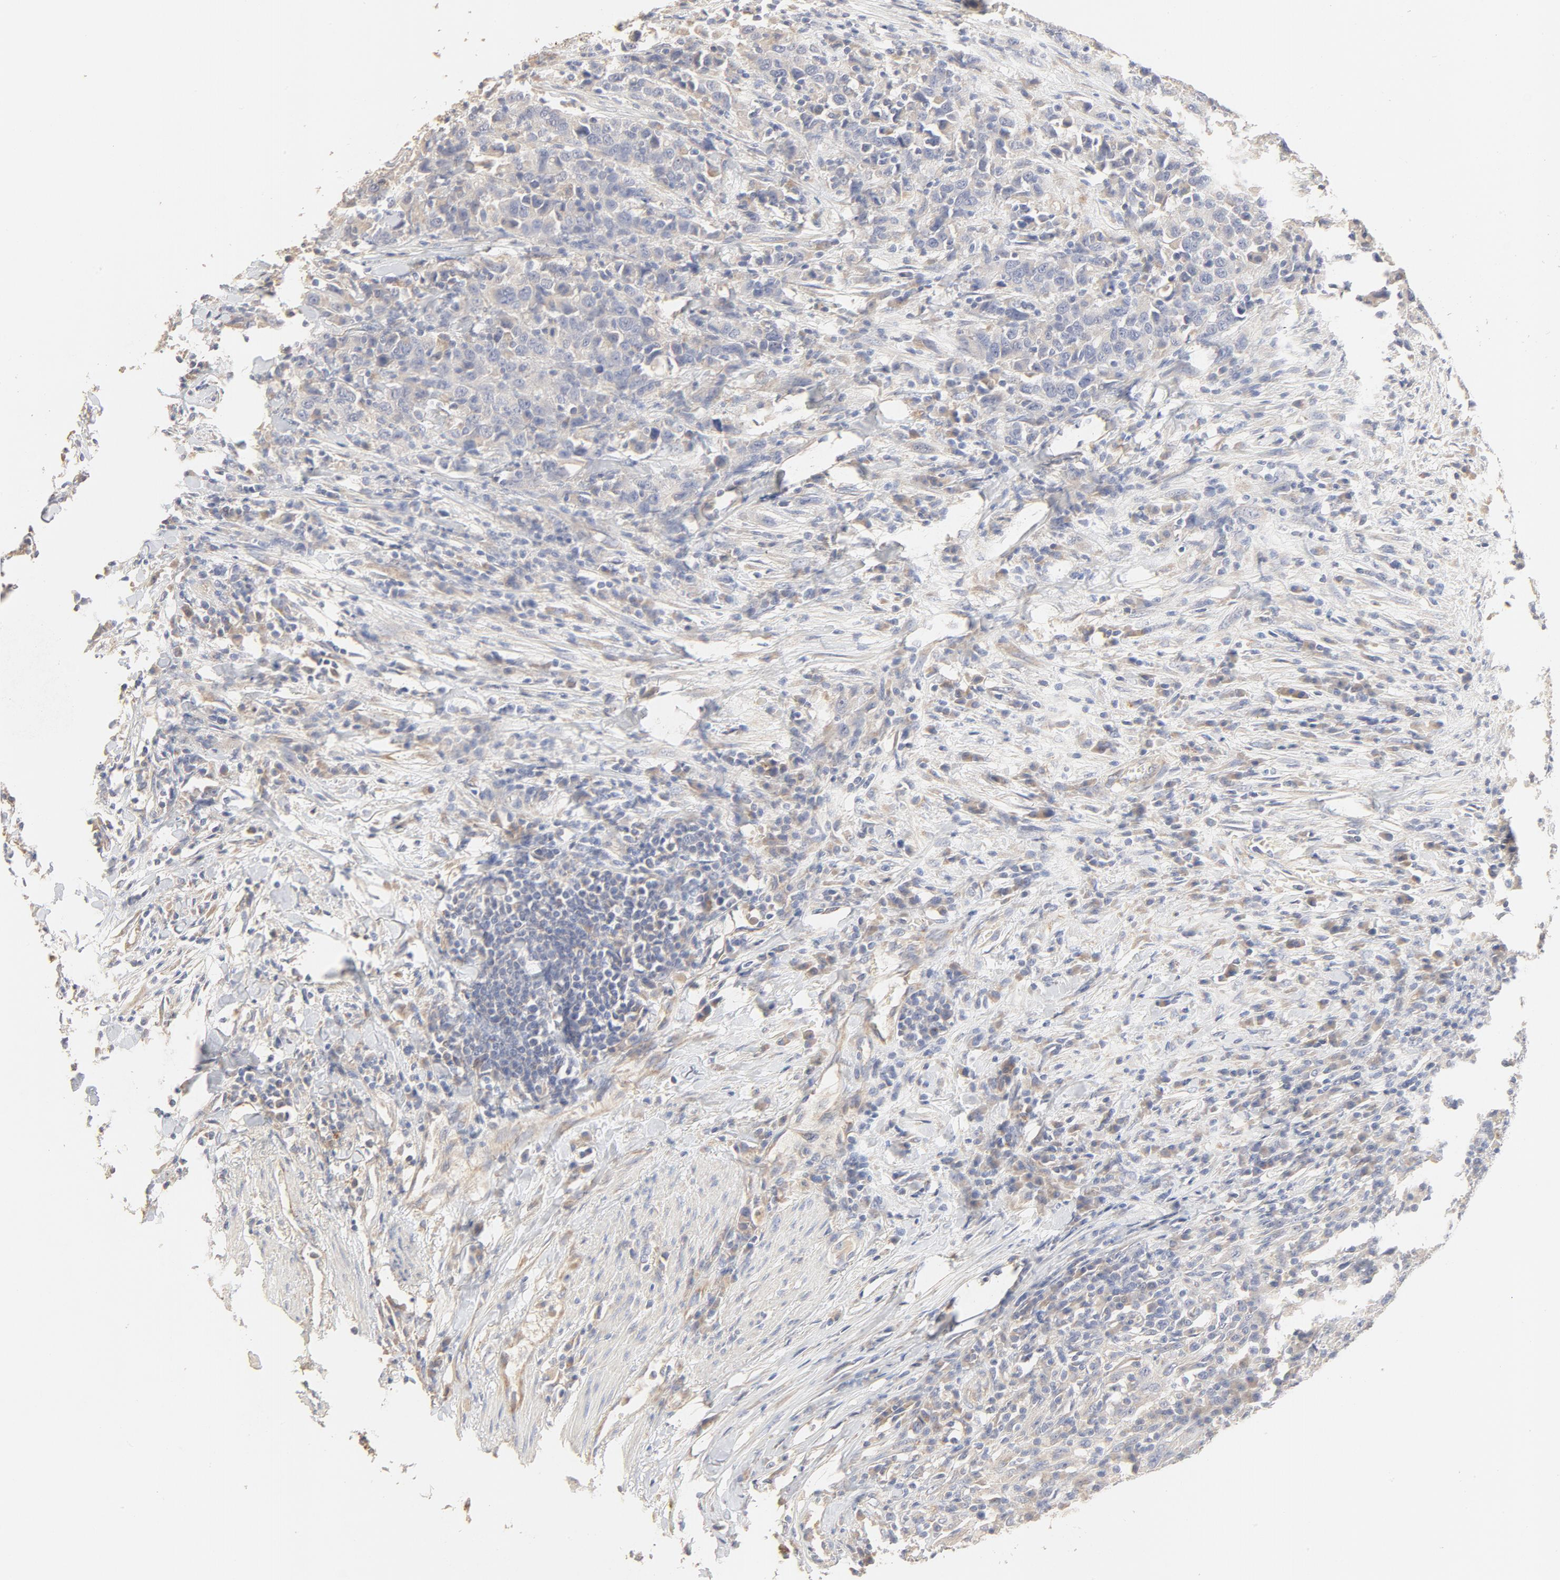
{"staining": {"intensity": "negative", "quantity": "none", "location": "none"}, "tissue": "urothelial cancer", "cell_type": "Tumor cells", "image_type": "cancer", "snomed": [{"axis": "morphology", "description": "Urothelial carcinoma, High grade"}, {"axis": "topography", "description": "Urinary bladder"}], "caption": "The immunohistochemistry image has no significant positivity in tumor cells of urothelial carcinoma (high-grade) tissue. (DAB immunohistochemistry with hematoxylin counter stain).", "gene": "FCGBP", "patient": {"sex": "male", "age": 61}}